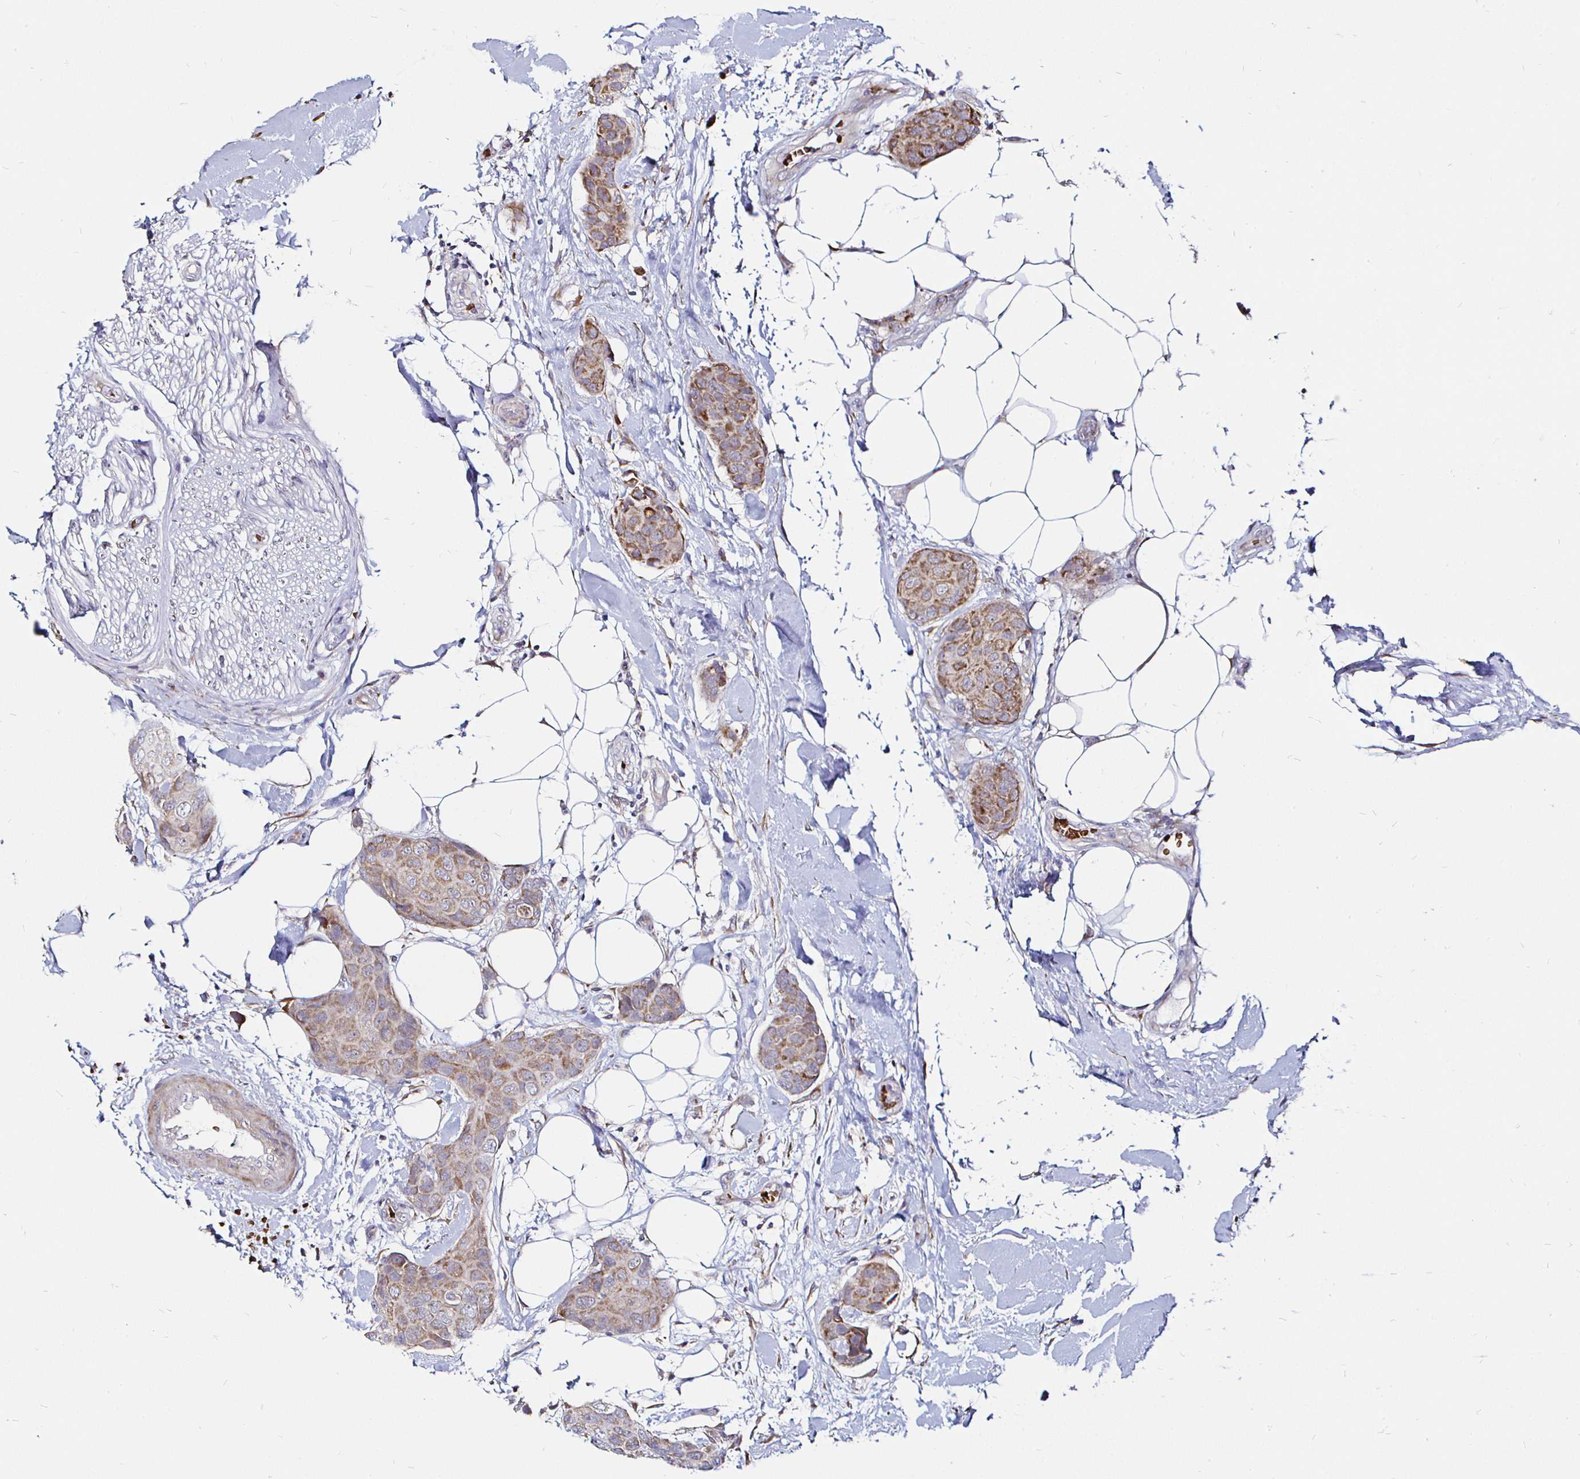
{"staining": {"intensity": "moderate", "quantity": ">75%", "location": "cytoplasmic/membranous"}, "tissue": "breast cancer", "cell_type": "Tumor cells", "image_type": "cancer", "snomed": [{"axis": "morphology", "description": "Duct carcinoma"}, {"axis": "topography", "description": "Breast"}, {"axis": "topography", "description": "Lymph node"}], "caption": "Immunohistochemistry image of human breast invasive ductal carcinoma stained for a protein (brown), which demonstrates medium levels of moderate cytoplasmic/membranous positivity in about >75% of tumor cells.", "gene": "ATG3", "patient": {"sex": "female", "age": 80}}